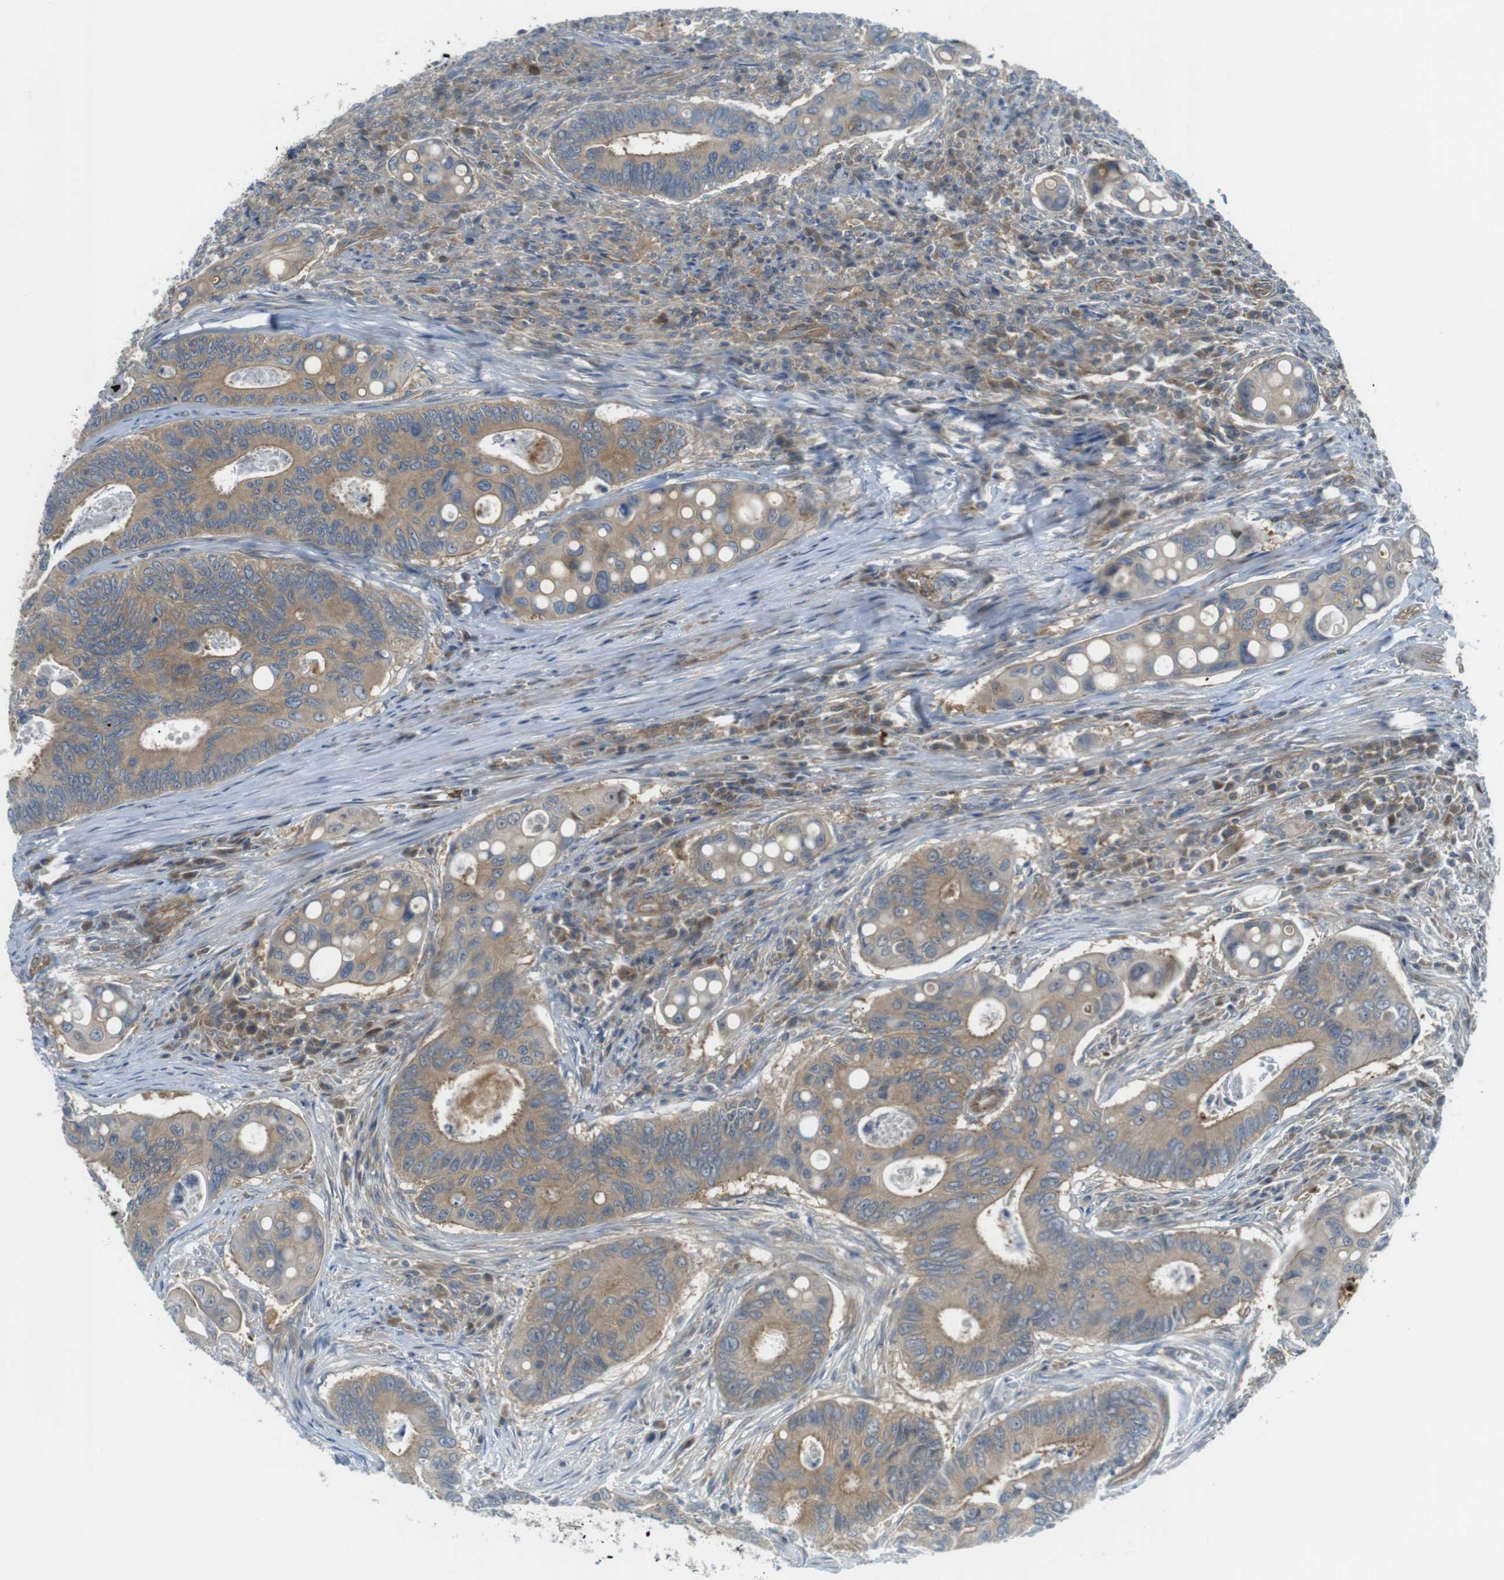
{"staining": {"intensity": "moderate", "quantity": ">75%", "location": "cytoplasmic/membranous"}, "tissue": "colorectal cancer", "cell_type": "Tumor cells", "image_type": "cancer", "snomed": [{"axis": "morphology", "description": "Inflammation, NOS"}, {"axis": "morphology", "description": "Adenocarcinoma, NOS"}, {"axis": "topography", "description": "Colon"}], "caption": "Immunohistochemistry (IHC) of colorectal cancer (adenocarcinoma) reveals medium levels of moderate cytoplasmic/membranous staining in about >75% of tumor cells.", "gene": "TSC1", "patient": {"sex": "male", "age": 72}}